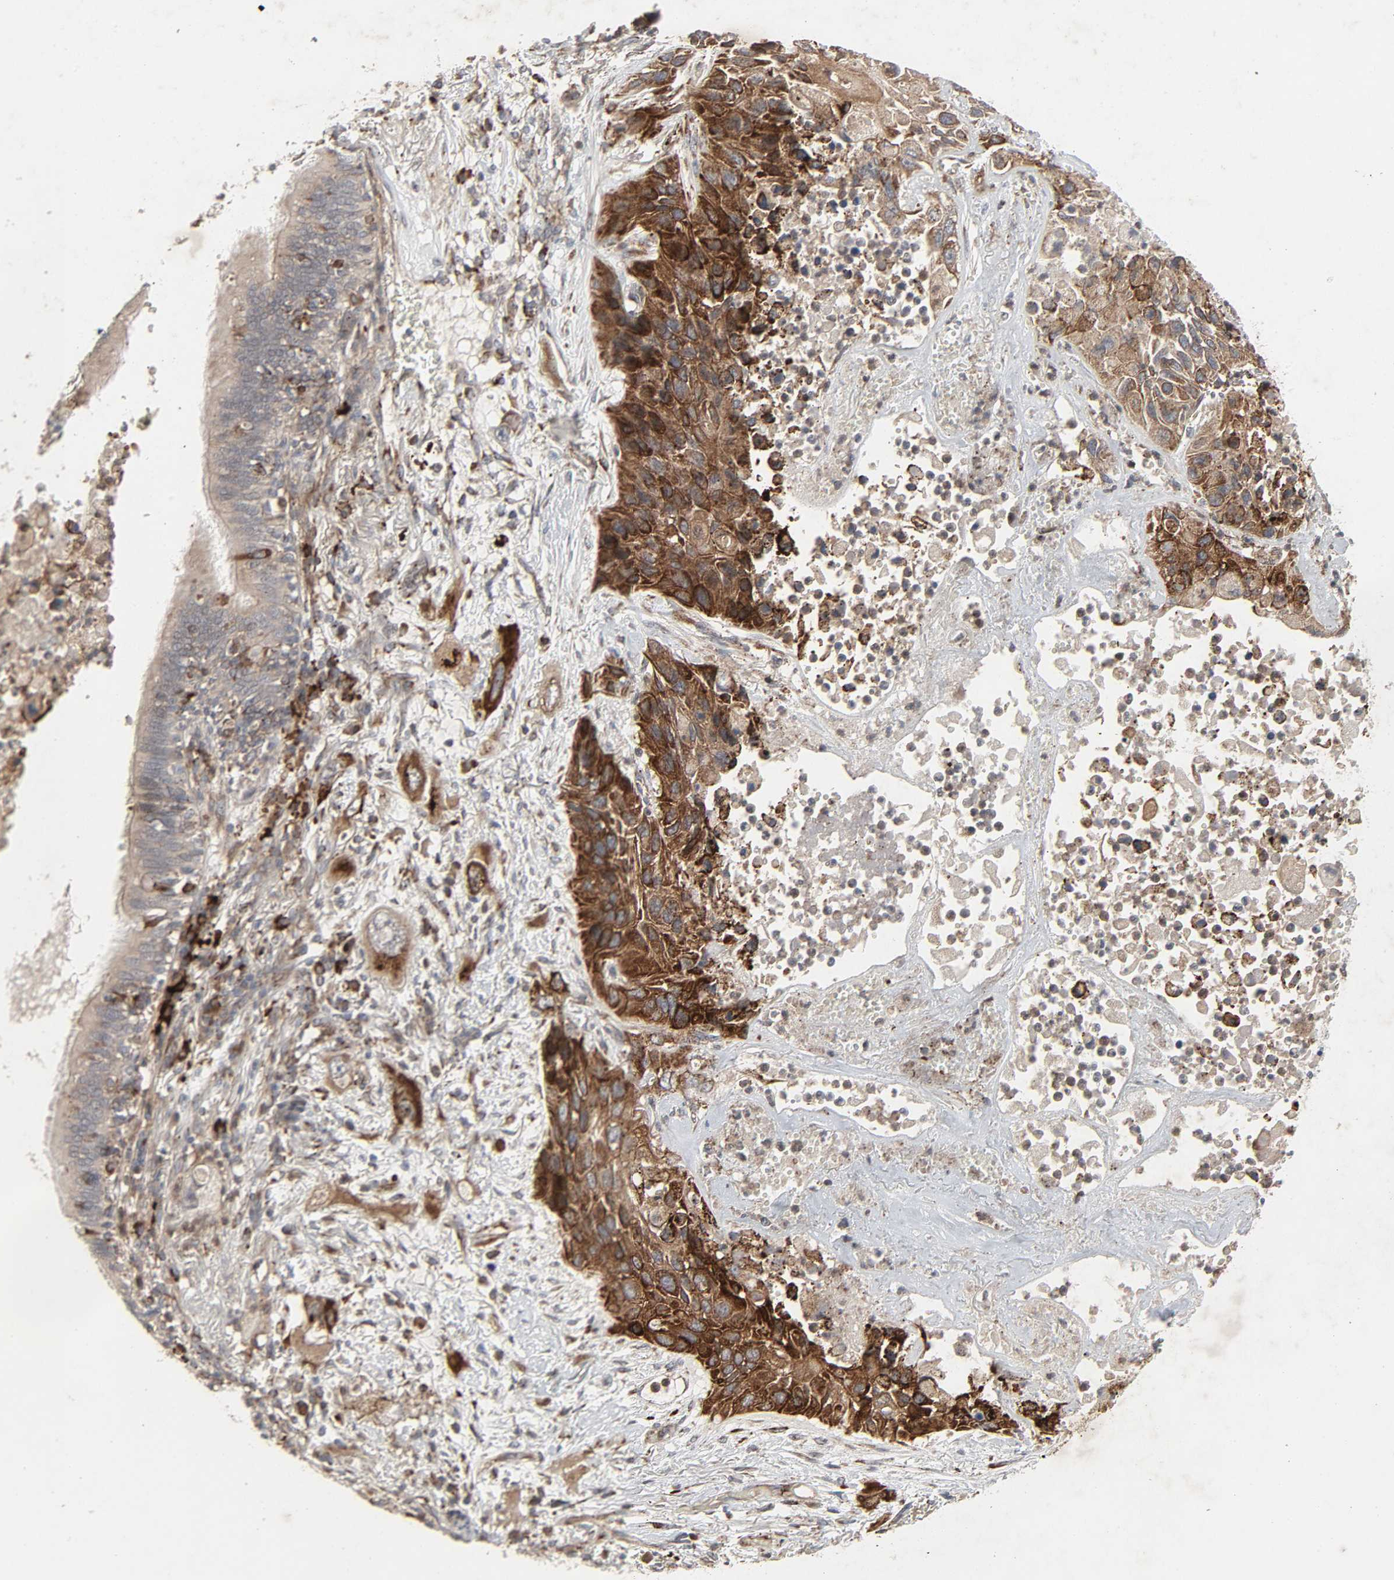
{"staining": {"intensity": "strong", "quantity": ">75%", "location": "cytoplasmic/membranous"}, "tissue": "lung cancer", "cell_type": "Tumor cells", "image_type": "cancer", "snomed": [{"axis": "morphology", "description": "Squamous cell carcinoma, NOS"}, {"axis": "topography", "description": "Lung"}], "caption": "Lung cancer stained with DAB (3,3'-diaminobenzidine) IHC displays high levels of strong cytoplasmic/membranous staining in about >75% of tumor cells. Using DAB (brown) and hematoxylin (blue) stains, captured at high magnification using brightfield microscopy.", "gene": "ADCY4", "patient": {"sex": "female", "age": 76}}